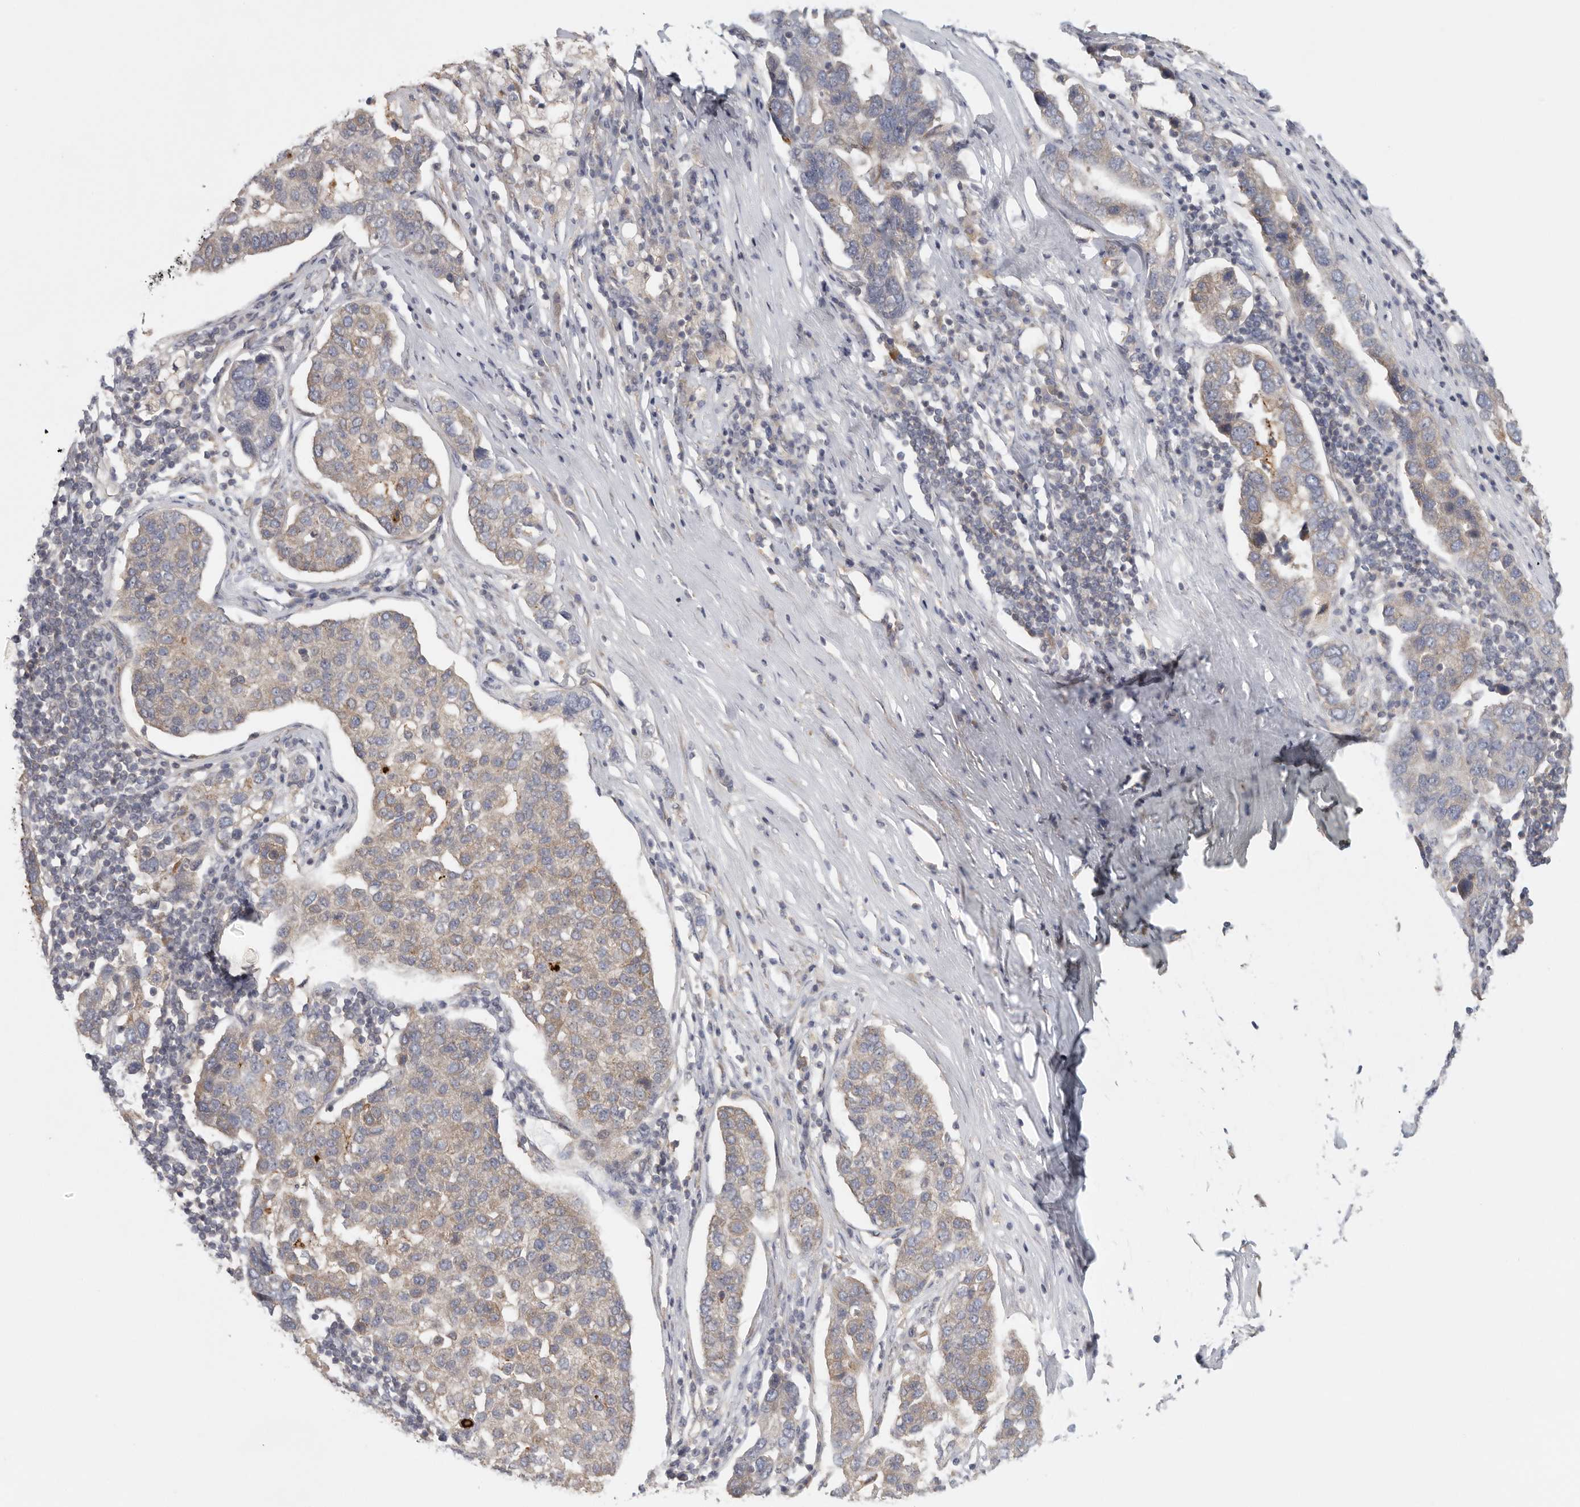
{"staining": {"intensity": "negative", "quantity": "none", "location": "none"}, "tissue": "pancreatic cancer", "cell_type": "Tumor cells", "image_type": "cancer", "snomed": [{"axis": "morphology", "description": "Adenocarcinoma, NOS"}, {"axis": "topography", "description": "Pancreas"}], "caption": "This is an IHC photomicrograph of human pancreatic cancer. There is no expression in tumor cells.", "gene": "BCAP29", "patient": {"sex": "female", "age": 61}}